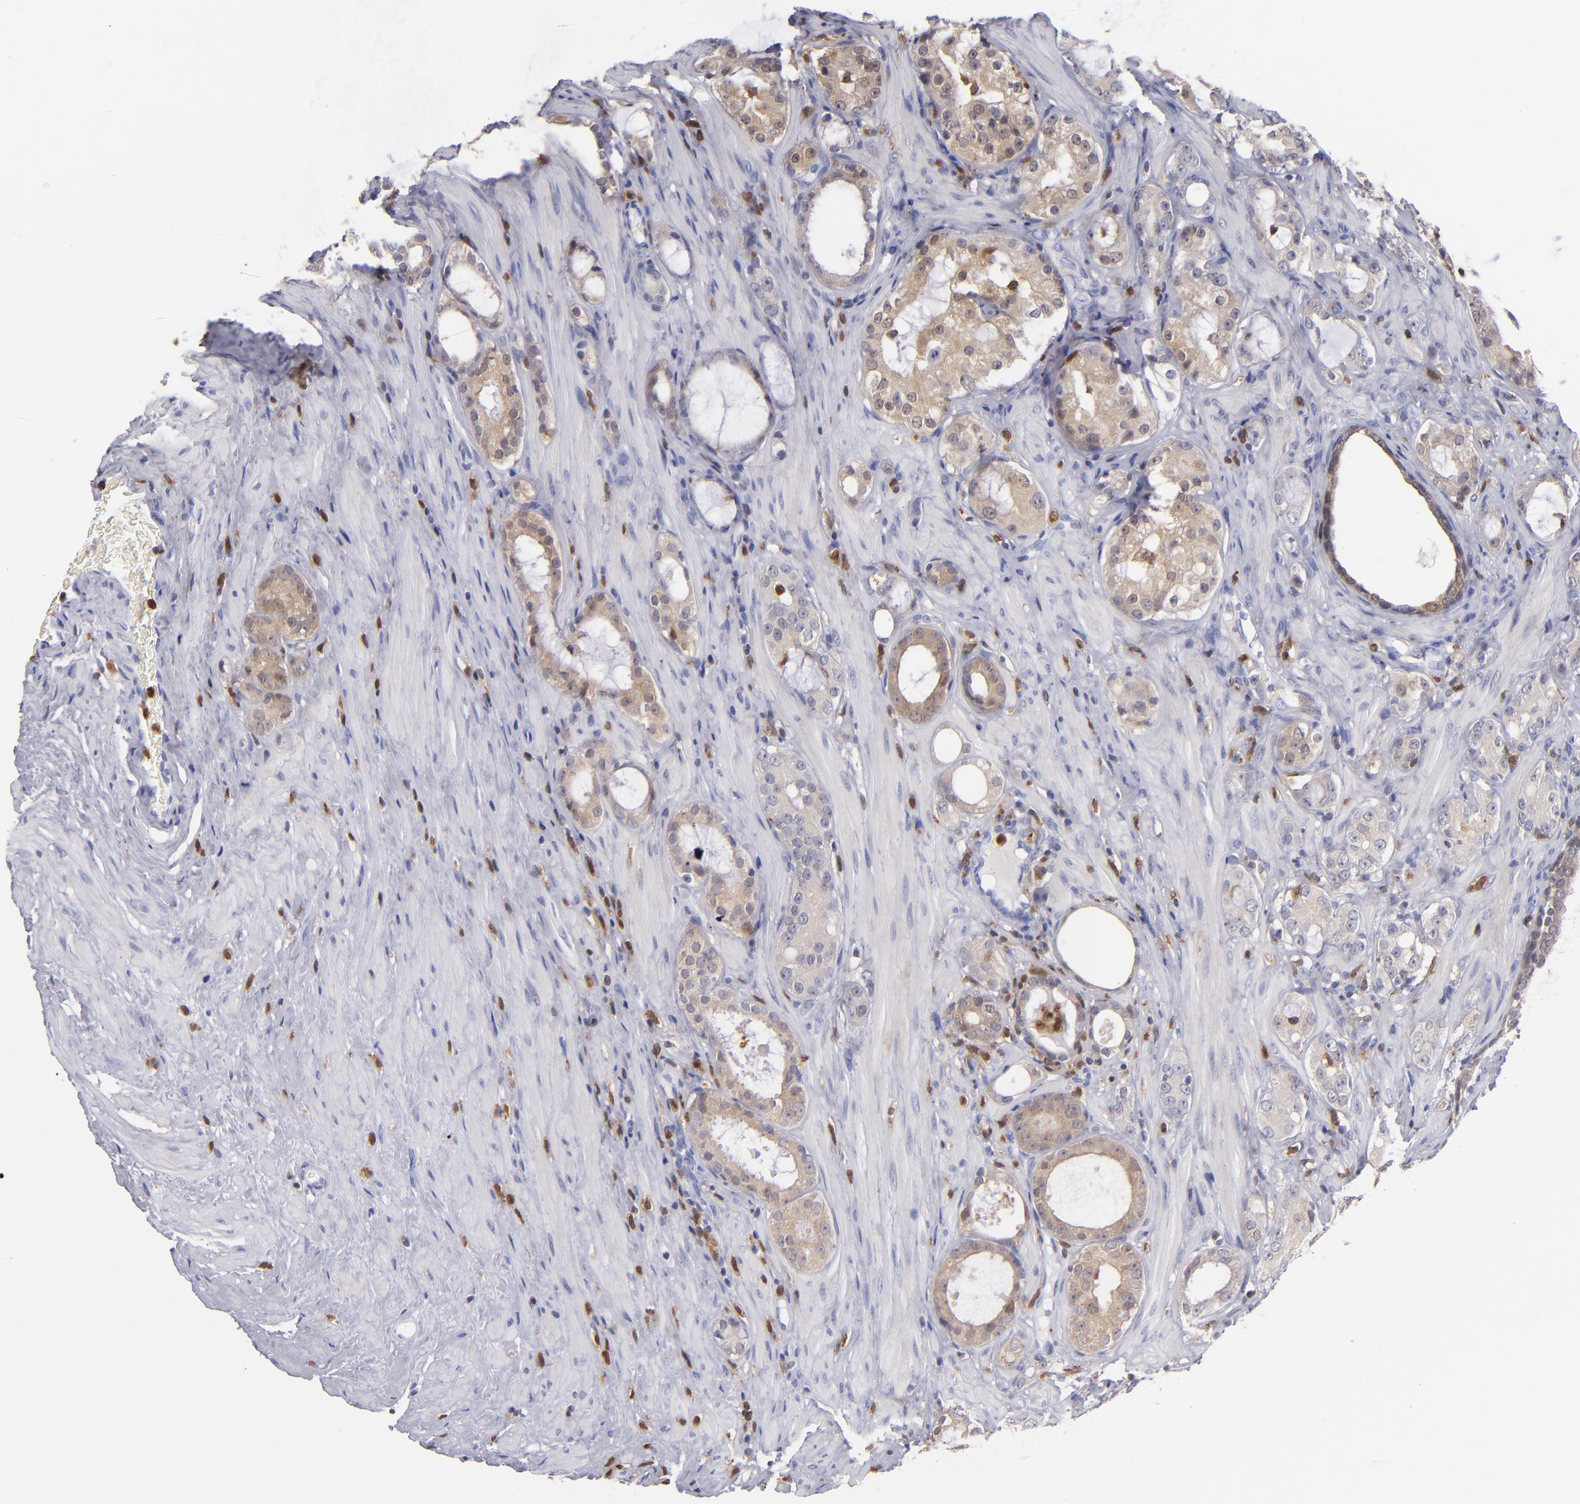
{"staining": {"intensity": "weak", "quantity": "25%-75%", "location": "cytoplasmic/membranous"}, "tissue": "prostate cancer", "cell_type": "Tumor cells", "image_type": "cancer", "snomed": [{"axis": "morphology", "description": "Adenocarcinoma, Medium grade"}, {"axis": "topography", "description": "Prostate"}], "caption": "Immunohistochemistry (IHC) of prostate cancer demonstrates low levels of weak cytoplasmic/membranous staining in about 25%-75% of tumor cells.", "gene": "PRKCD", "patient": {"sex": "male", "age": 73}}